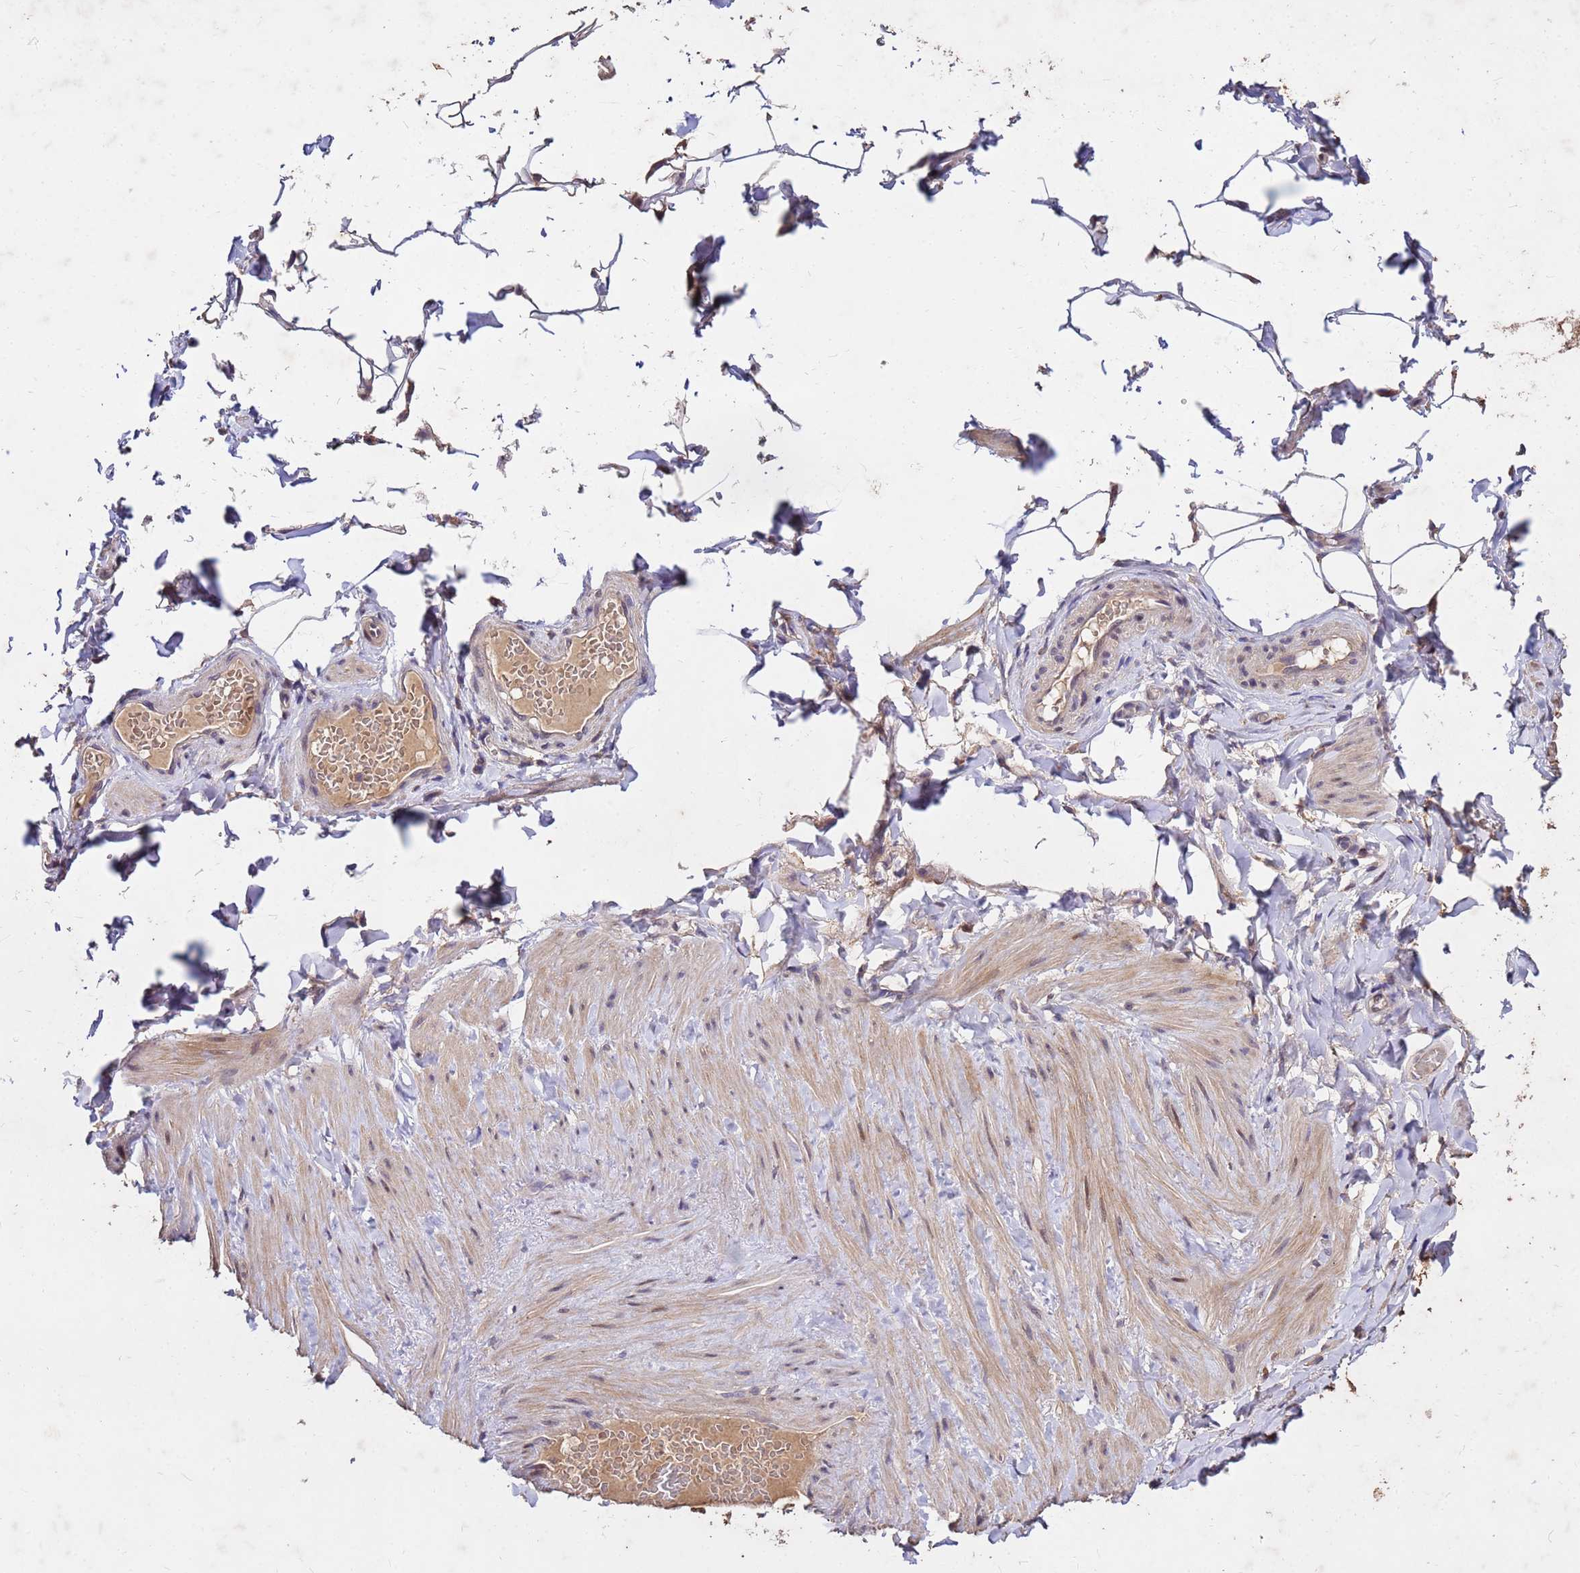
{"staining": {"intensity": "moderate", "quantity": ">75%", "location": "cytoplasmic/membranous"}, "tissue": "adipose tissue", "cell_type": "Adipocytes", "image_type": "normal", "snomed": [{"axis": "morphology", "description": "Normal tissue, NOS"}, {"axis": "topography", "description": "Soft tissue"}, {"axis": "topography", "description": "Vascular tissue"}], "caption": "Unremarkable adipose tissue reveals moderate cytoplasmic/membranous positivity in approximately >75% of adipocytes.", "gene": "TOR4A", "patient": {"sex": "male", "age": 54}}